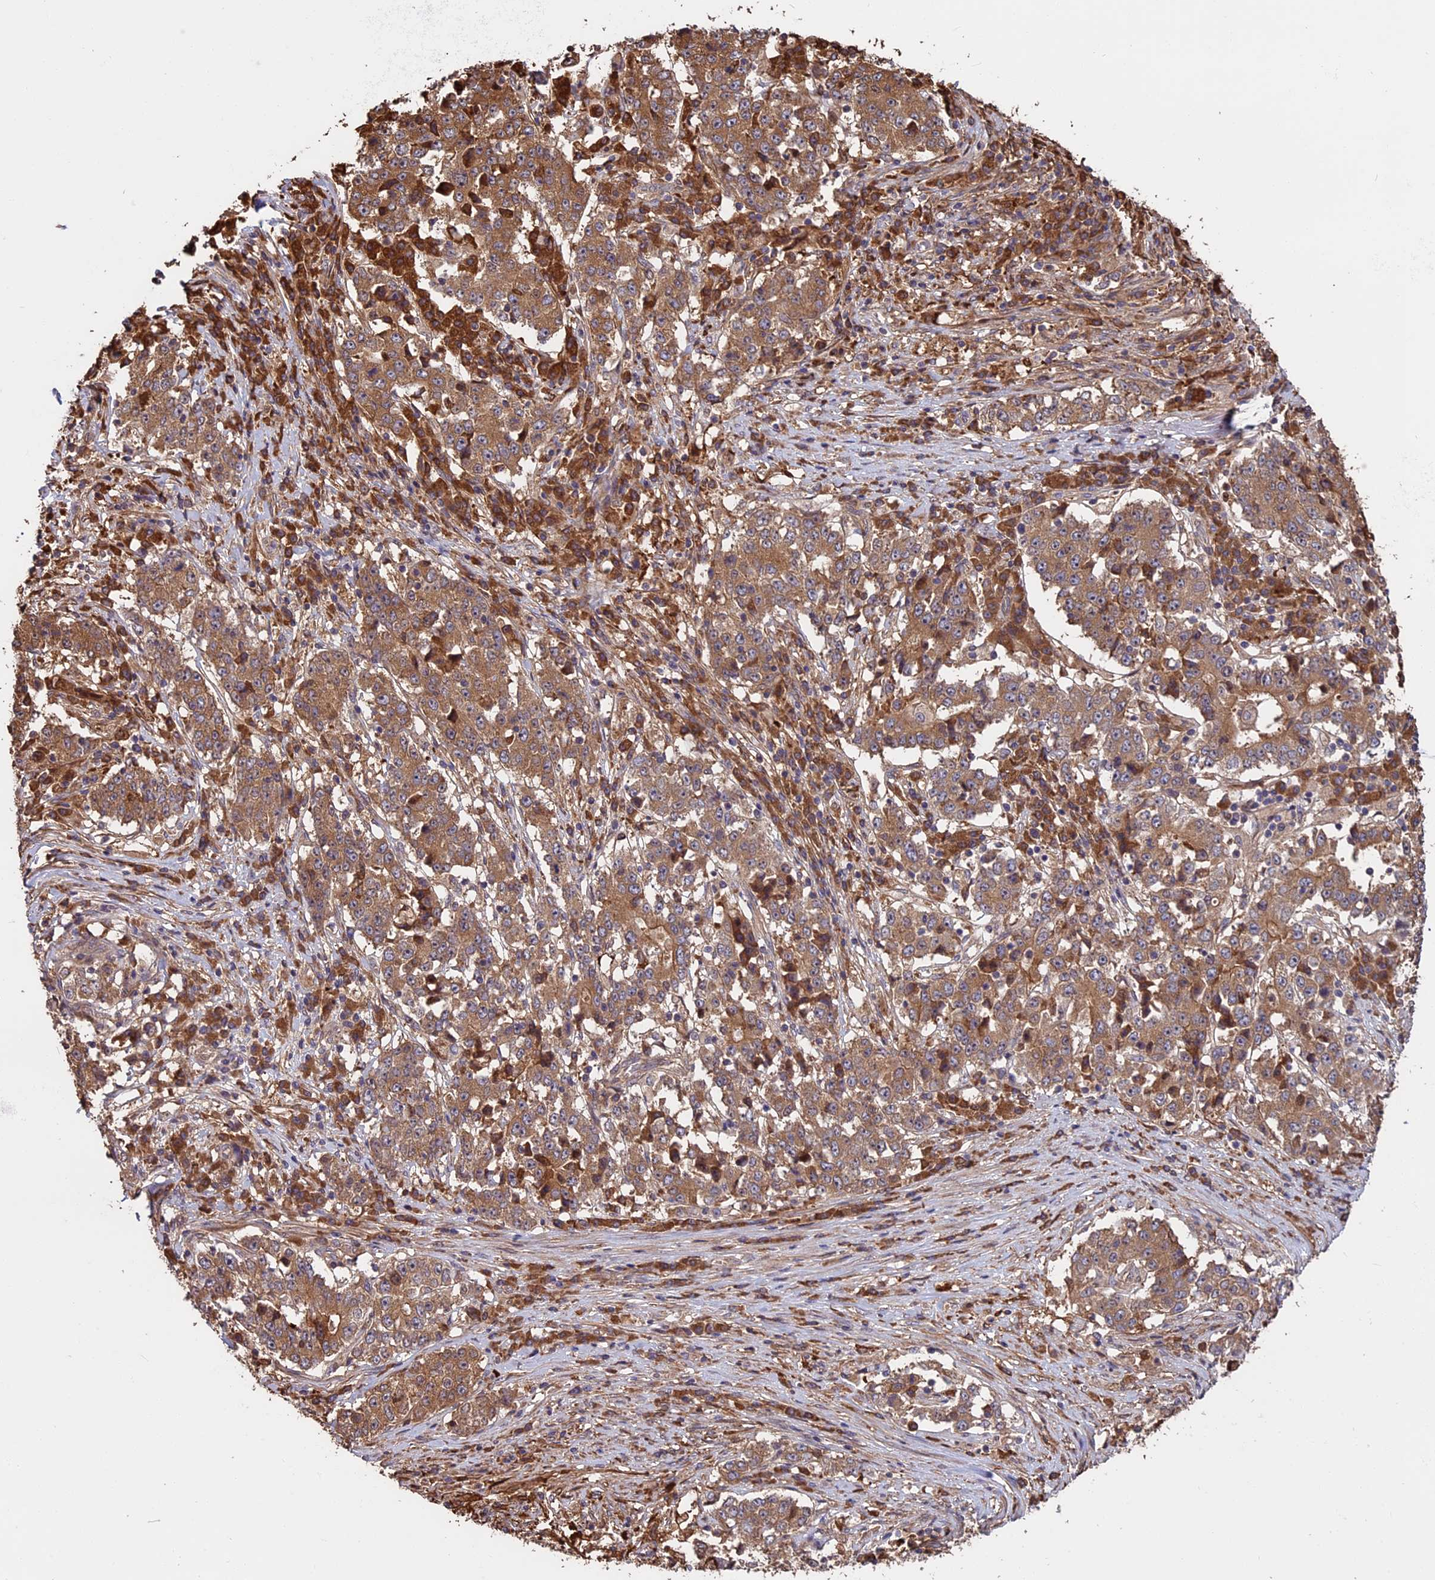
{"staining": {"intensity": "moderate", "quantity": ">75%", "location": "cytoplasmic/membranous"}, "tissue": "stomach cancer", "cell_type": "Tumor cells", "image_type": "cancer", "snomed": [{"axis": "morphology", "description": "Adenocarcinoma, NOS"}, {"axis": "topography", "description": "Stomach"}], "caption": "Immunohistochemical staining of stomach cancer demonstrates medium levels of moderate cytoplasmic/membranous staining in approximately >75% of tumor cells.", "gene": "VWA3A", "patient": {"sex": "male", "age": 59}}